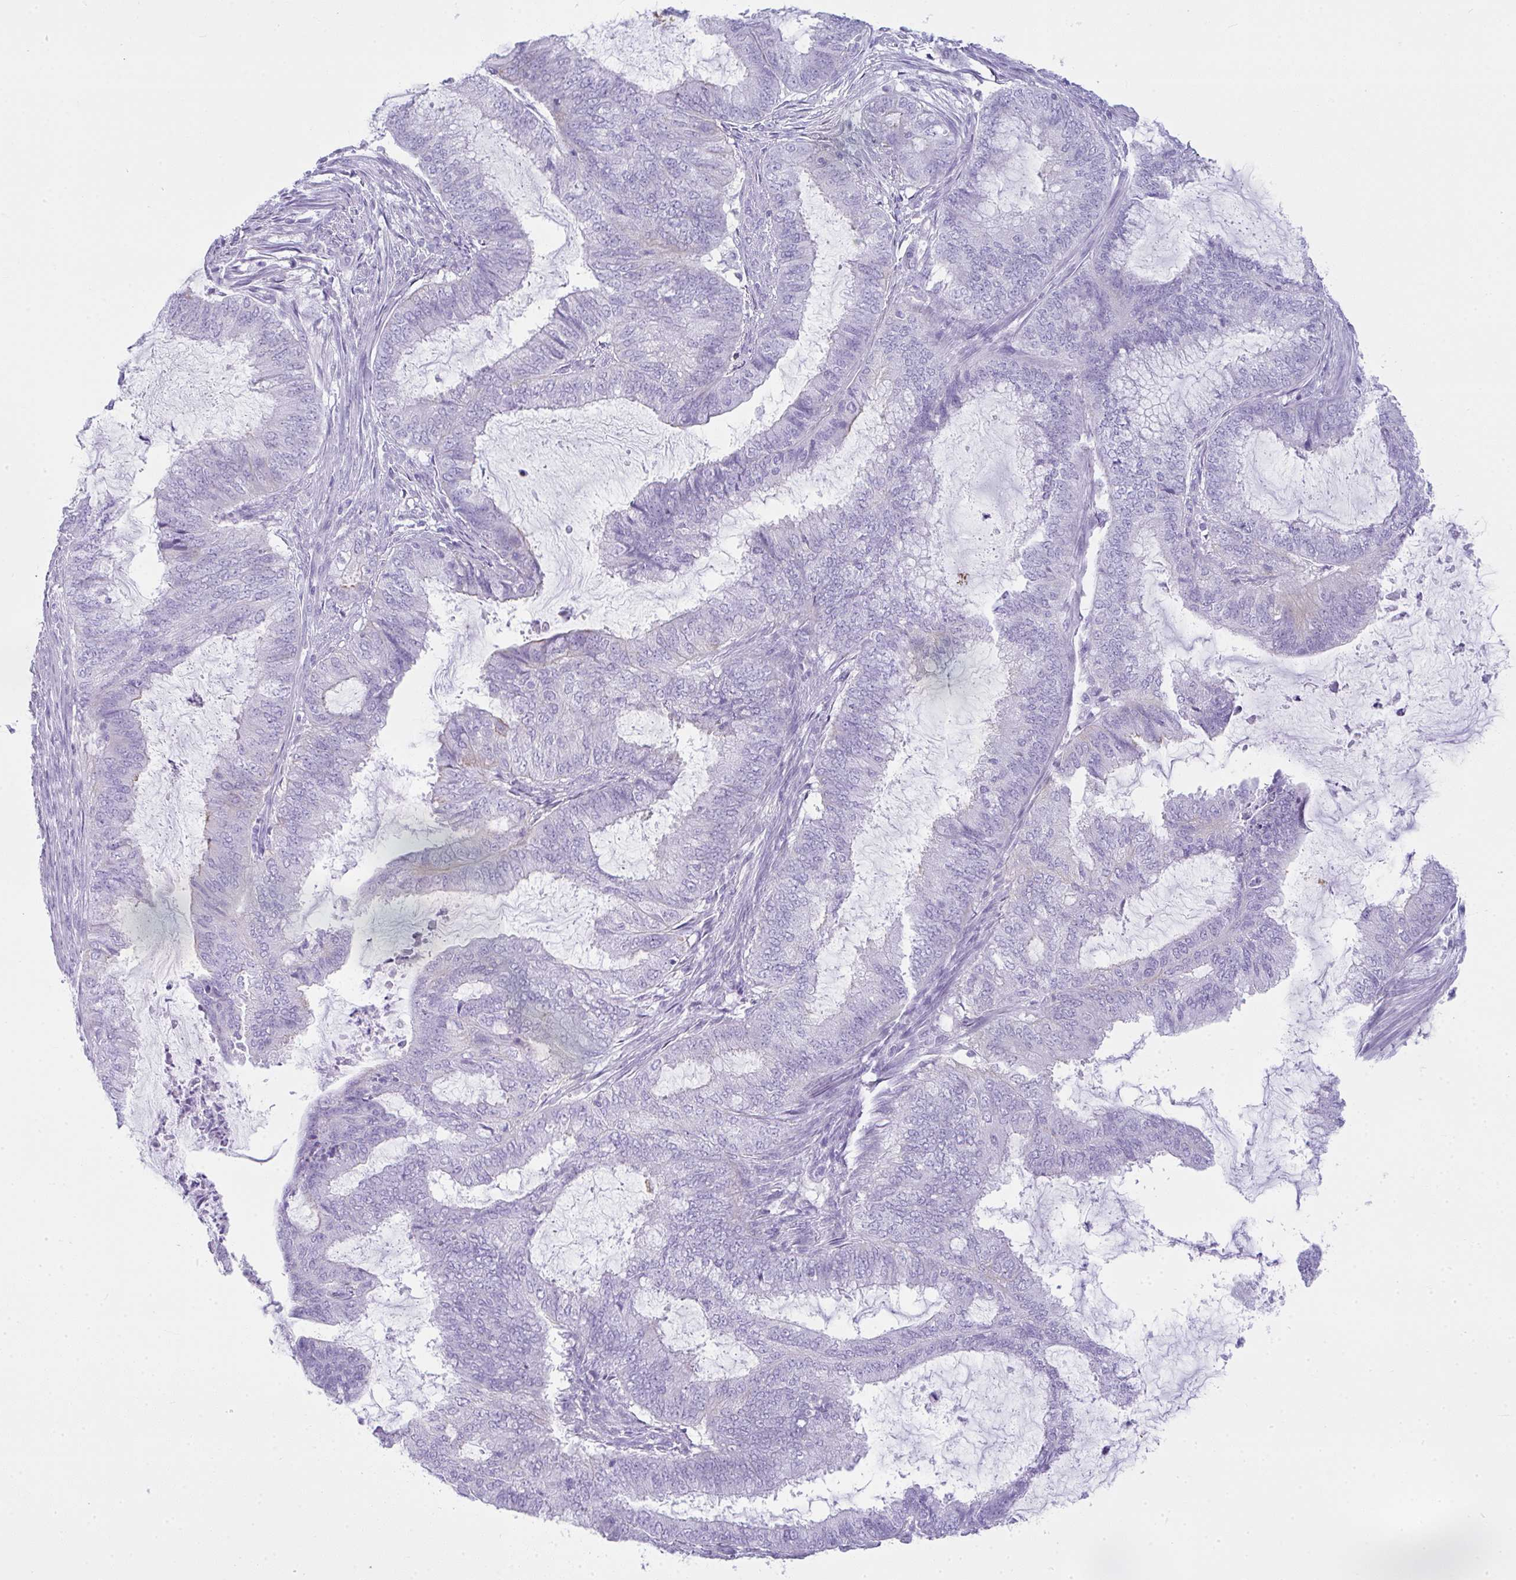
{"staining": {"intensity": "negative", "quantity": "none", "location": "none"}, "tissue": "endometrial cancer", "cell_type": "Tumor cells", "image_type": "cancer", "snomed": [{"axis": "morphology", "description": "Adenocarcinoma, NOS"}, {"axis": "topography", "description": "Endometrium"}], "caption": "This is an immunohistochemistry (IHC) photomicrograph of human adenocarcinoma (endometrial). There is no positivity in tumor cells.", "gene": "RASL10A", "patient": {"sex": "female", "age": 51}}